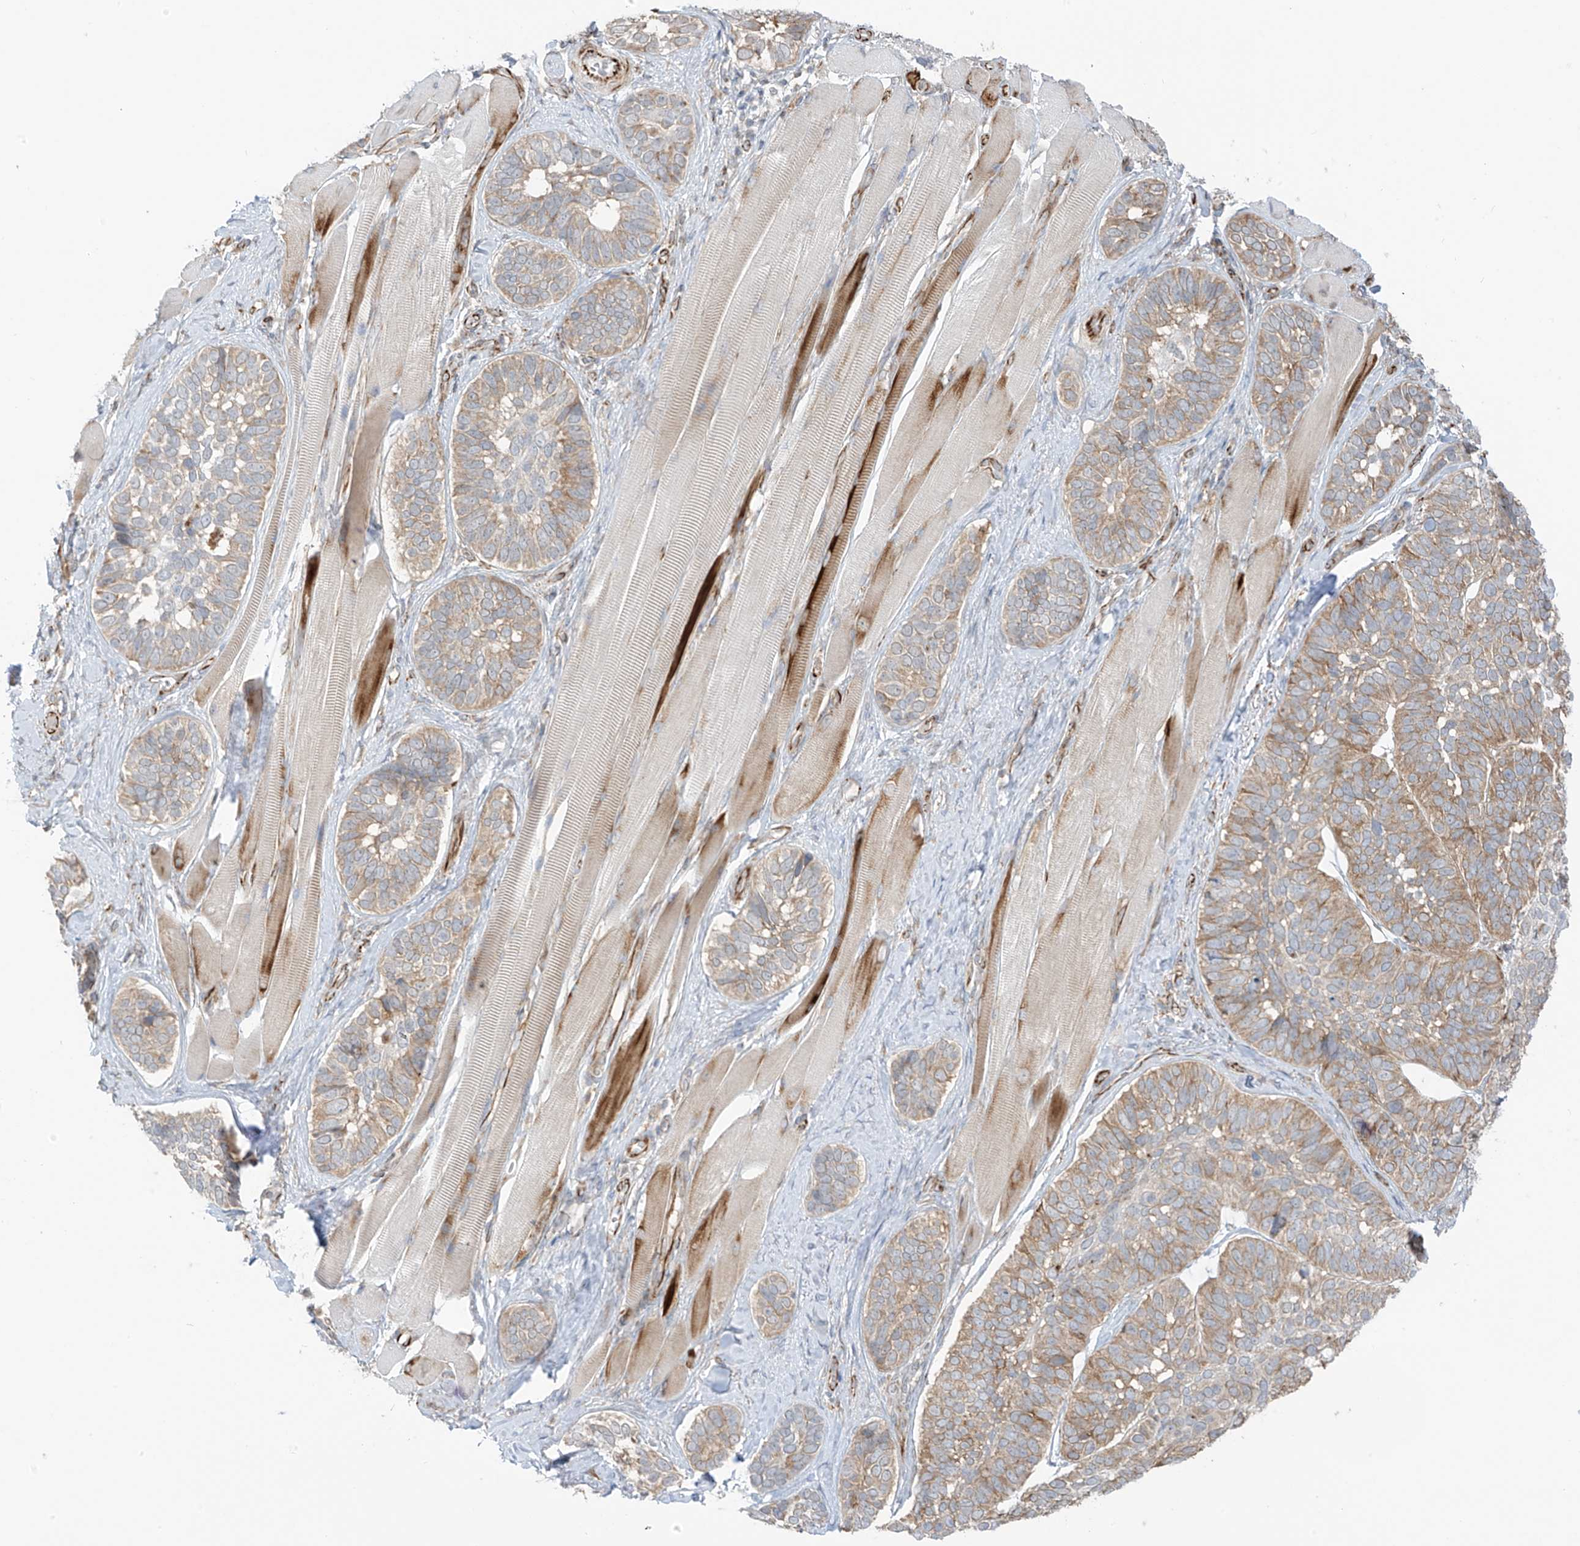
{"staining": {"intensity": "weak", "quantity": ">75%", "location": "cytoplasmic/membranous"}, "tissue": "skin cancer", "cell_type": "Tumor cells", "image_type": "cancer", "snomed": [{"axis": "morphology", "description": "Basal cell carcinoma"}, {"axis": "topography", "description": "Skin"}], "caption": "Immunohistochemical staining of human skin basal cell carcinoma demonstrates low levels of weak cytoplasmic/membranous positivity in approximately >75% of tumor cells.", "gene": "HS6ST2", "patient": {"sex": "male", "age": 62}}